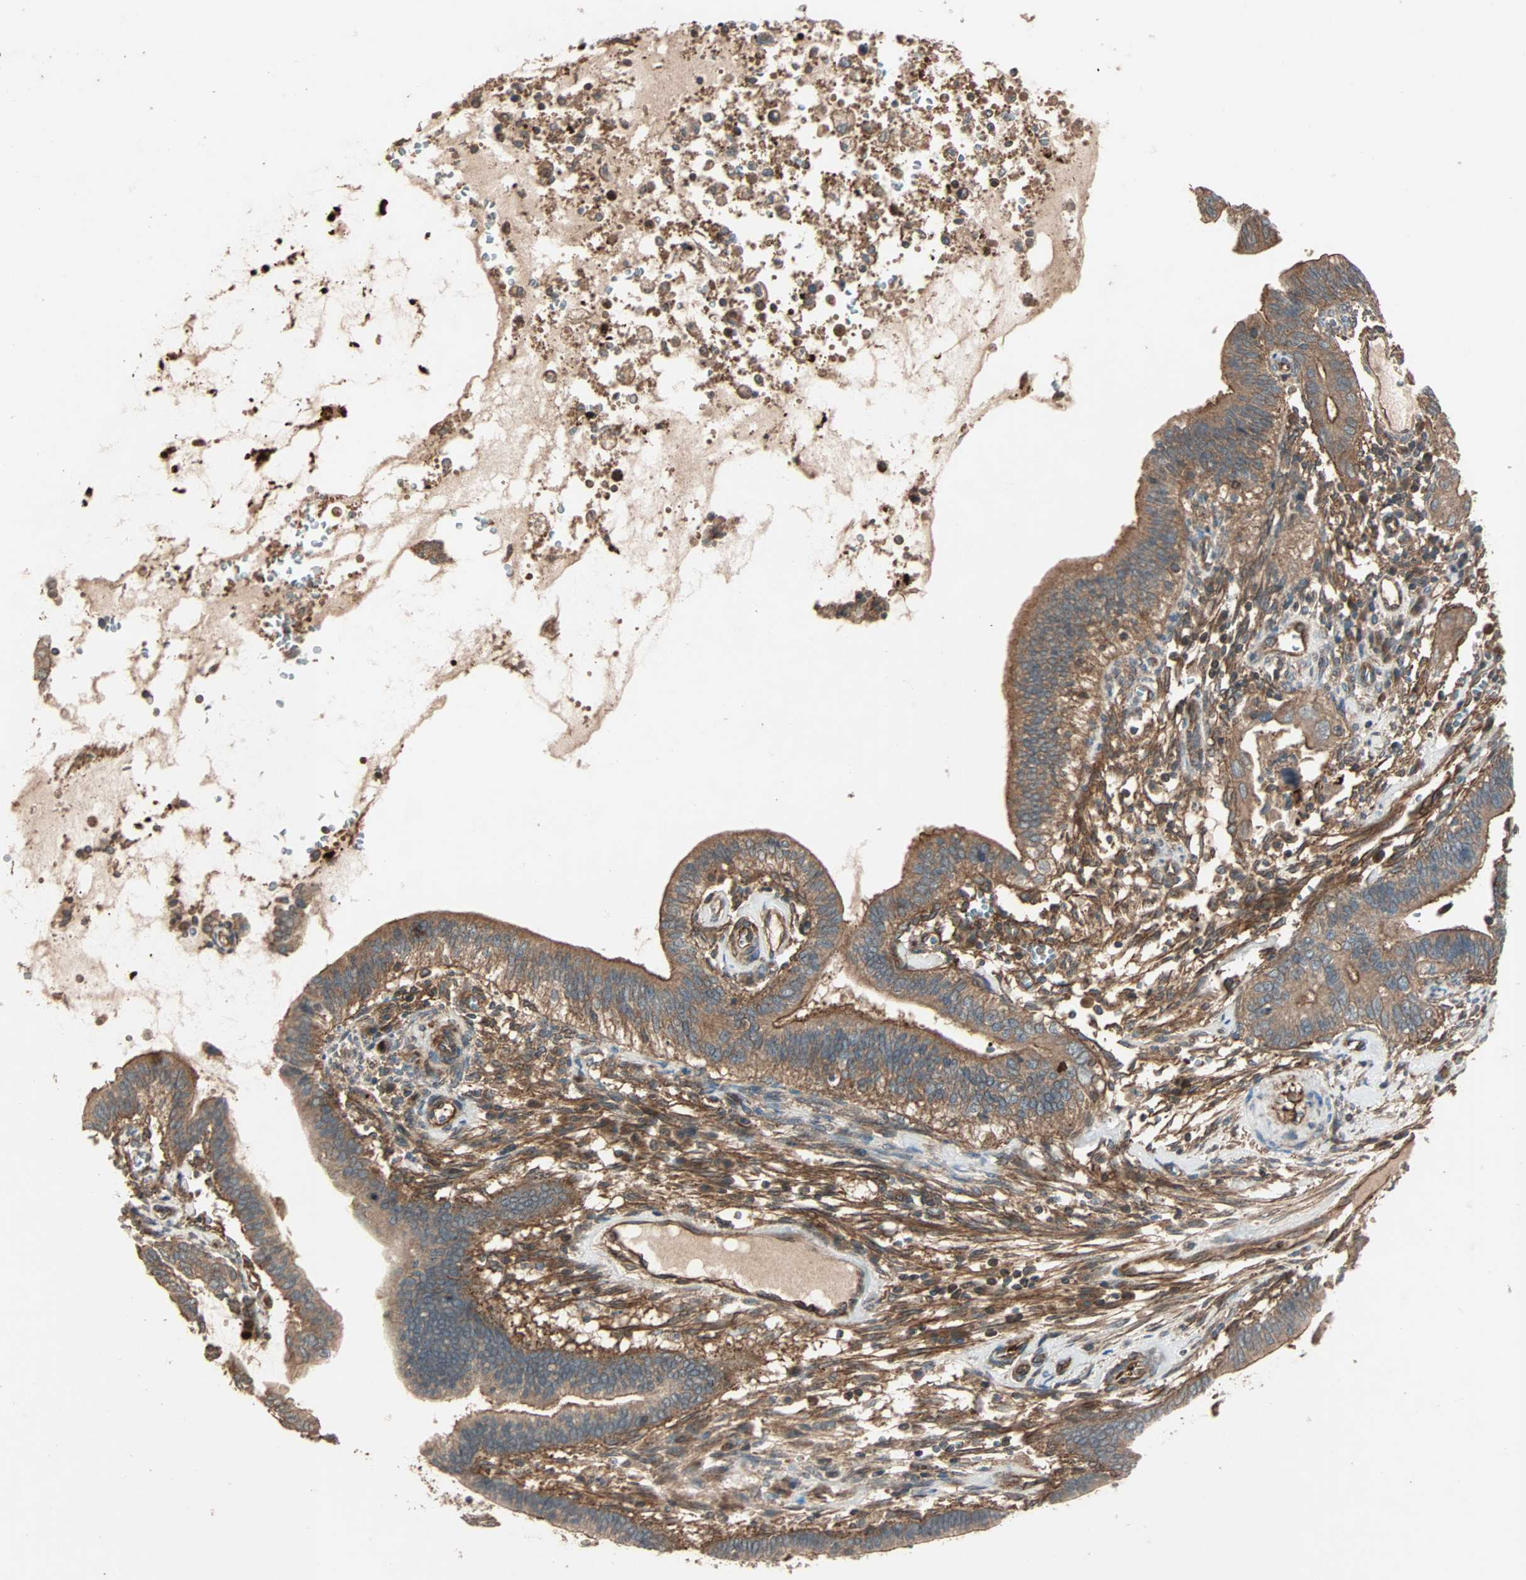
{"staining": {"intensity": "moderate", "quantity": ">75%", "location": "cytoplasmic/membranous"}, "tissue": "cervical cancer", "cell_type": "Tumor cells", "image_type": "cancer", "snomed": [{"axis": "morphology", "description": "Adenocarcinoma, NOS"}, {"axis": "topography", "description": "Cervix"}], "caption": "This histopathology image demonstrates cervical cancer stained with immunohistochemistry to label a protein in brown. The cytoplasmic/membranous of tumor cells show moderate positivity for the protein. Nuclei are counter-stained blue.", "gene": "GCK", "patient": {"sex": "female", "age": 44}}